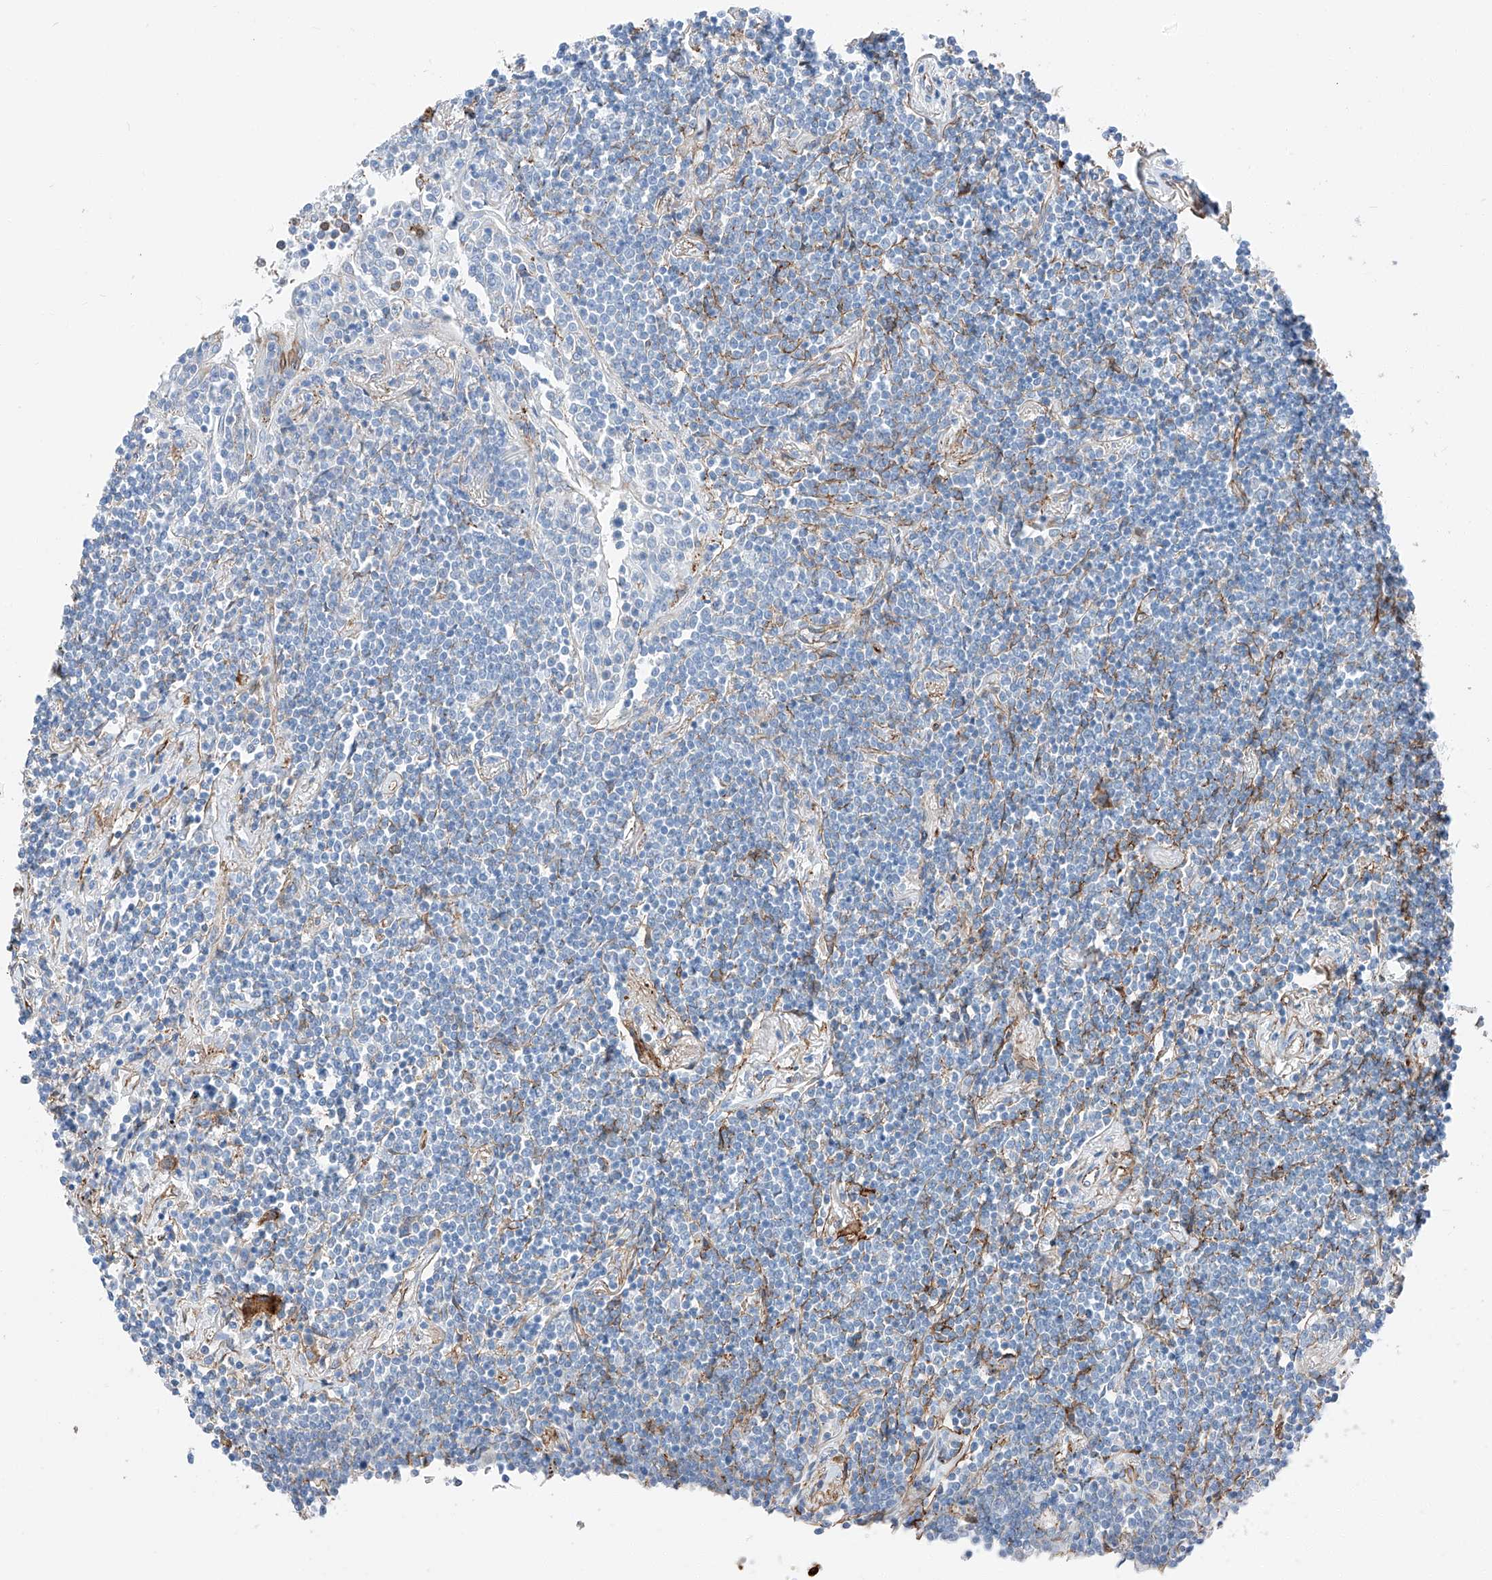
{"staining": {"intensity": "negative", "quantity": "none", "location": "none"}, "tissue": "lymphoma", "cell_type": "Tumor cells", "image_type": "cancer", "snomed": [{"axis": "morphology", "description": "Malignant lymphoma, non-Hodgkin's type, Low grade"}, {"axis": "topography", "description": "Lung"}], "caption": "Tumor cells show no significant protein positivity in malignant lymphoma, non-Hodgkin's type (low-grade). Brightfield microscopy of IHC stained with DAB (brown) and hematoxylin (blue), captured at high magnification.", "gene": "ZNF804A", "patient": {"sex": "female", "age": 71}}